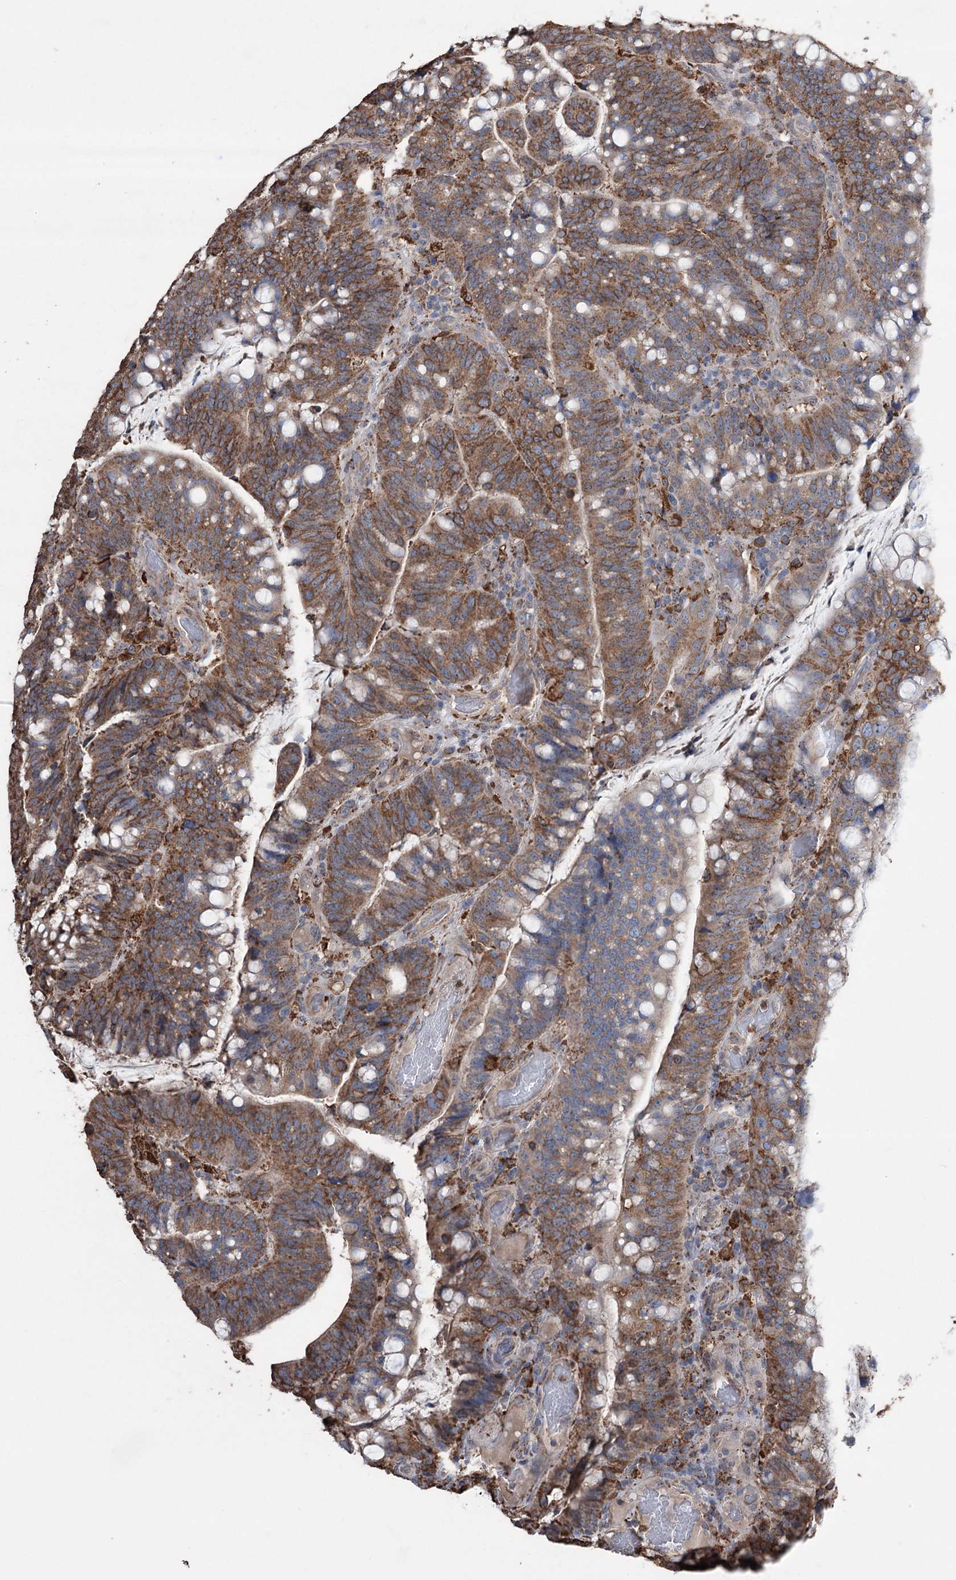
{"staining": {"intensity": "moderate", "quantity": ">75%", "location": "cytoplasmic/membranous"}, "tissue": "colorectal cancer", "cell_type": "Tumor cells", "image_type": "cancer", "snomed": [{"axis": "morphology", "description": "Normal tissue, NOS"}, {"axis": "morphology", "description": "Adenocarcinoma, NOS"}, {"axis": "topography", "description": "Colon"}], "caption": "Colorectal adenocarcinoma stained with immunohistochemistry shows moderate cytoplasmic/membranous expression in about >75% of tumor cells.", "gene": "TRIM71", "patient": {"sex": "female", "age": 66}}